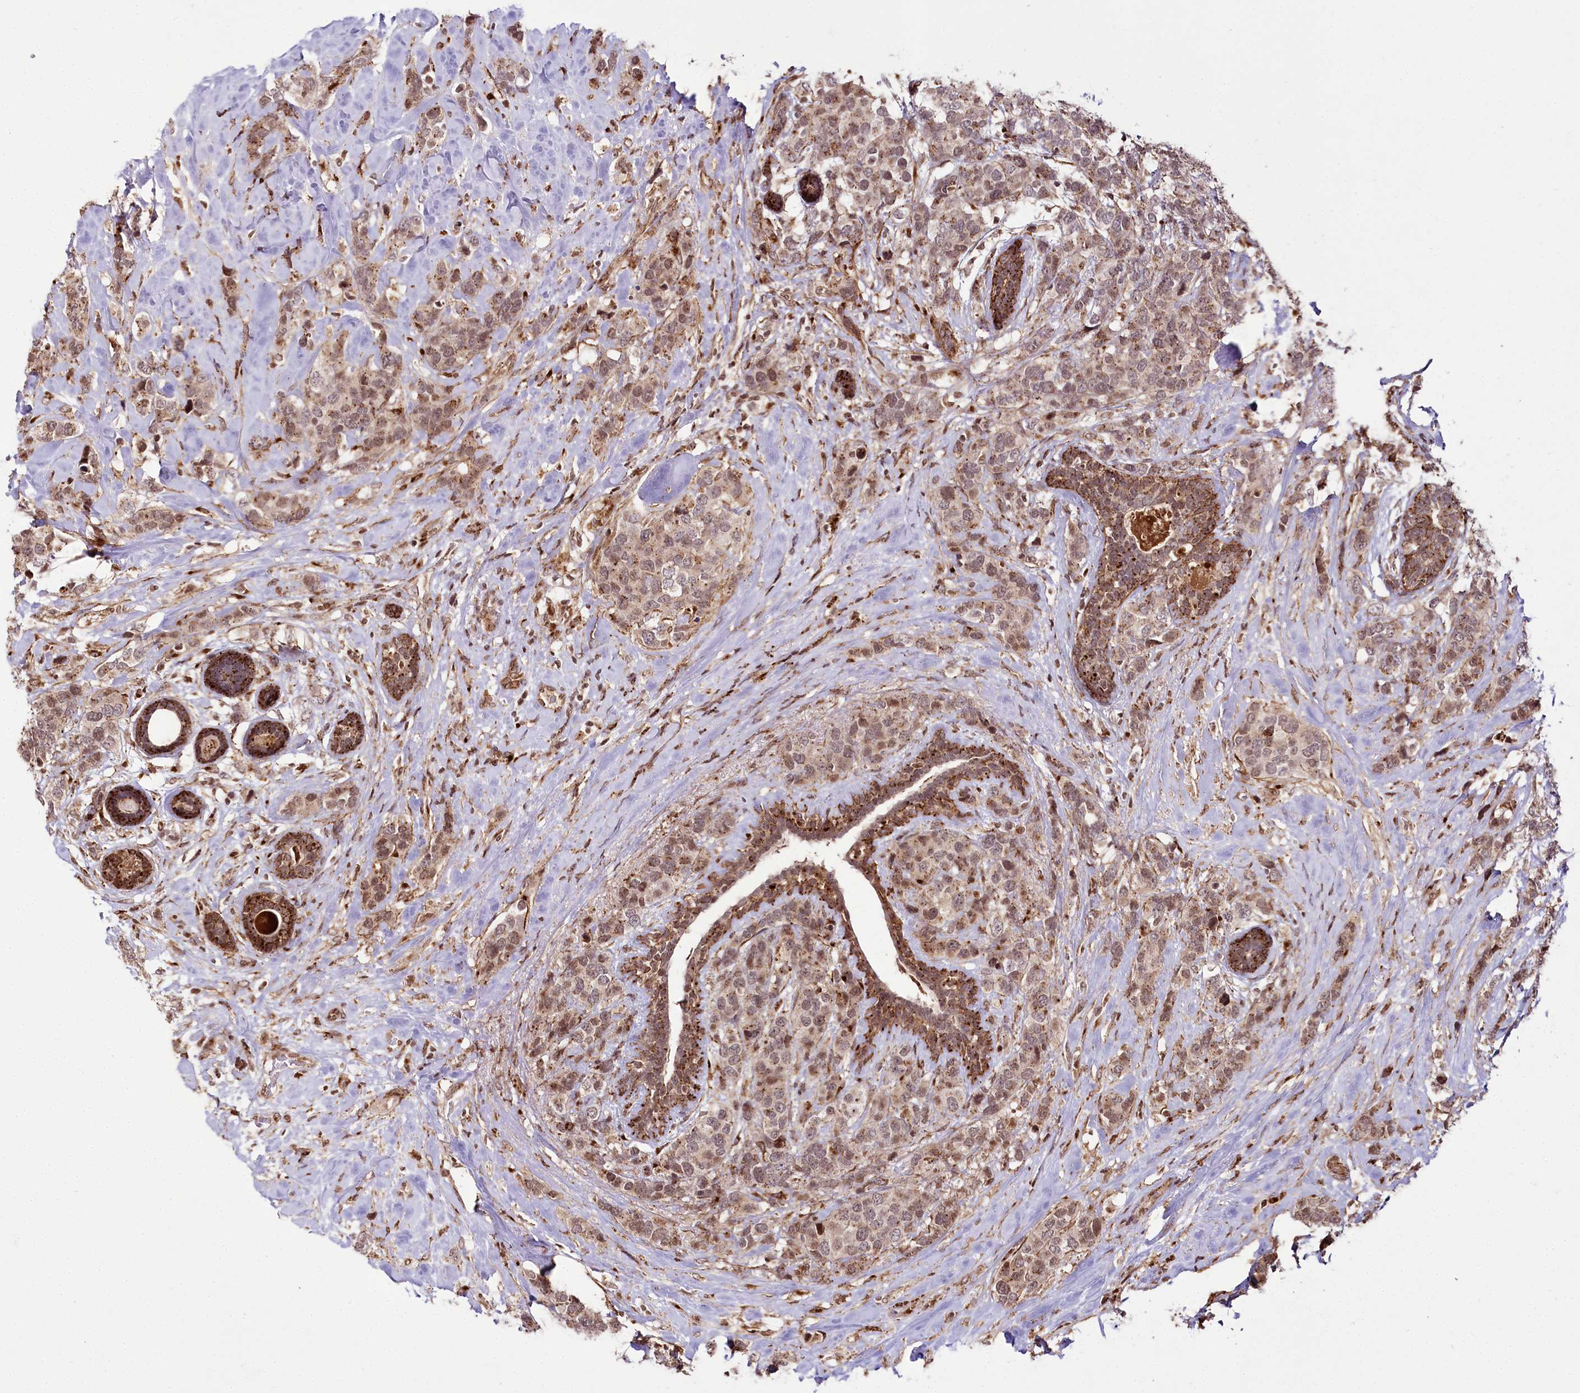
{"staining": {"intensity": "moderate", "quantity": "25%-75%", "location": "cytoplasmic/membranous,nuclear"}, "tissue": "breast cancer", "cell_type": "Tumor cells", "image_type": "cancer", "snomed": [{"axis": "morphology", "description": "Lobular carcinoma"}, {"axis": "topography", "description": "Breast"}], "caption": "IHC photomicrograph of neoplastic tissue: human lobular carcinoma (breast) stained using IHC displays medium levels of moderate protein expression localized specifically in the cytoplasmic/membranous and nuclear of tumor cells, appearing as a cytoplasmic/membranous and nuclear brown color.", "gene": "HOXC8", "patient": {"sex": "female", "age": 59}}